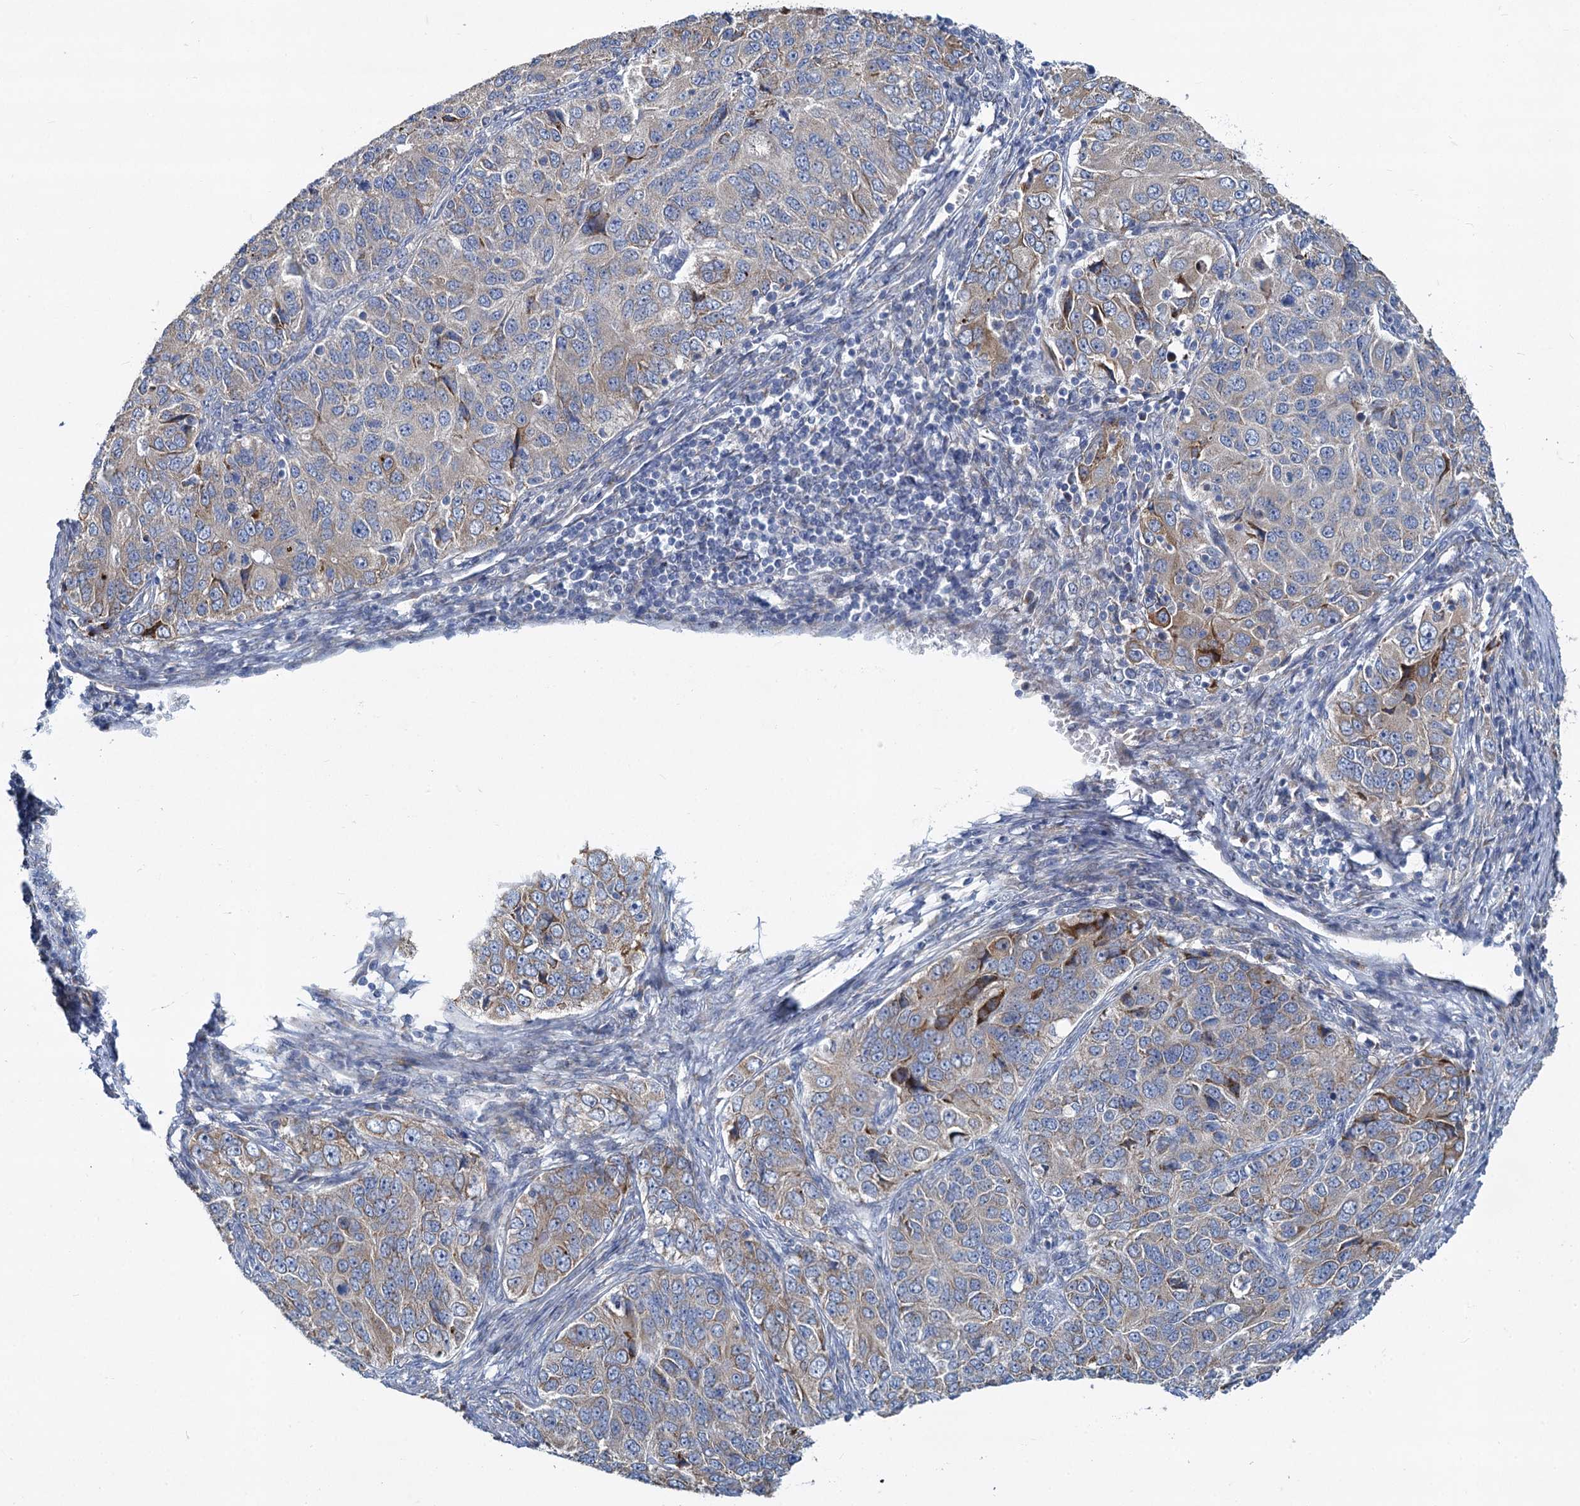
{"staining": {"intensity": "moderate", "quantity": "<25%", "location": "cytoplasmic/membranous"}, "tissue": "ovarian cancer", "cell_type": "Tumor cells", "image_type": "cancer", "snomed": [{"axis": "morphology", "description": "Carcinoma, endometroid"}, {"axis": "topography", "description": "Ovary"}], "caption": "Immunohistochemistry of ovarian cancer reveals low levels of moderate cytoplasmic/membranous expression in approximately <25% of tumor cells.", "gene": "PRSS35", "patient": {"sex": "female", "age": 51}}